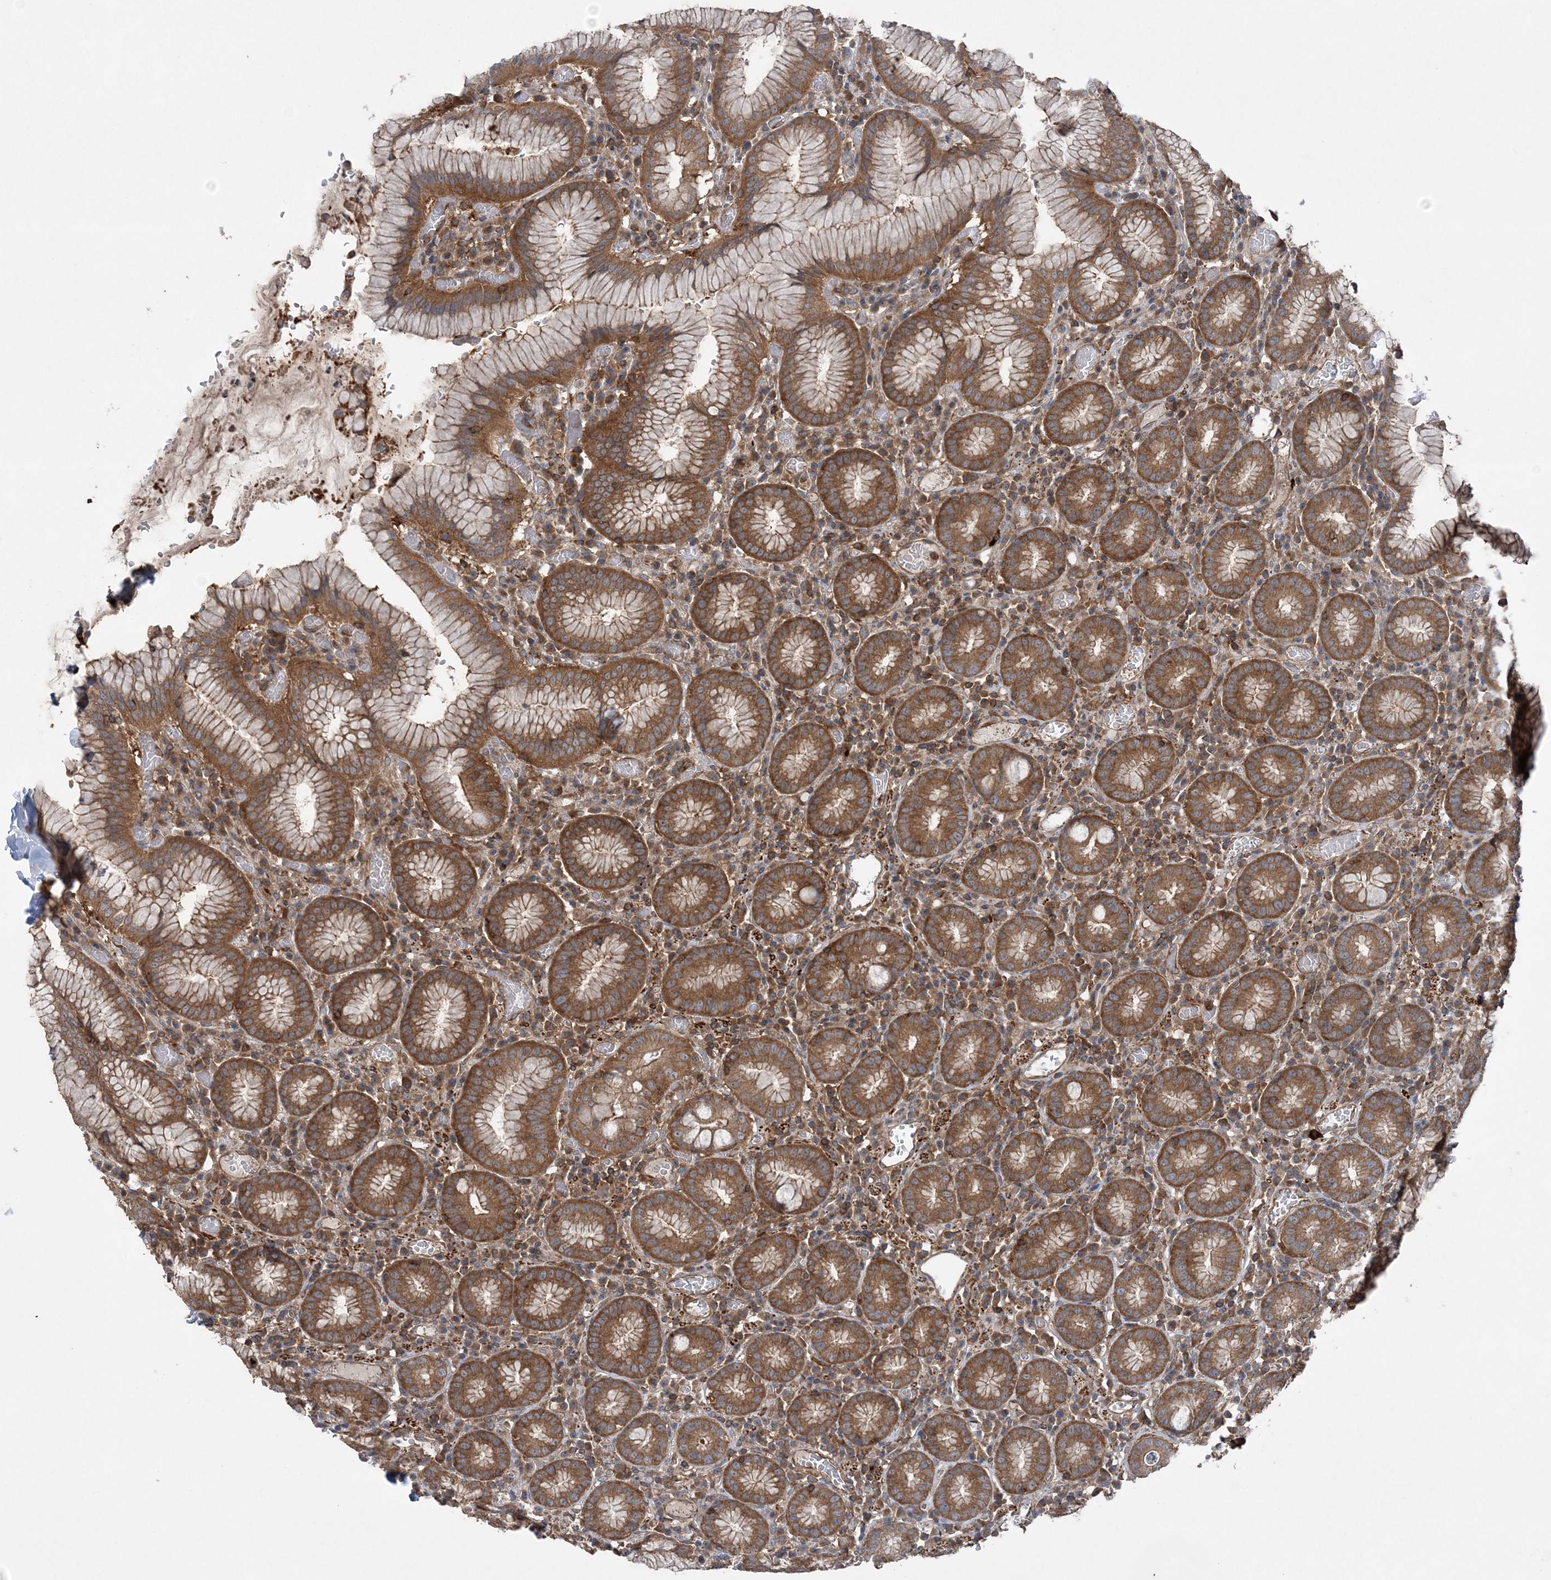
{"staining": {"intensity": "moderate", "quantity": ">75%", "location": "cytoplasmic/membranous"}, "tissue": "stomach", "cell_type": "Glandular cells", "image_type": "normal", "snomed": [{"axis": "morphology", "description": "Normal tissue, NOS"}, {"axis": "topography", "description": "Stomach"}], "caption": "An immunohistochemistry (IHC) histopathology image of benign tissue is shown. Protein staining in brown highlights moderate cytoplasmic/membranous positivity in stomach within glandular cells. Using DAB (3,3'-diaminobenzidine) (brown) and hematoxylin (blue) stains, captured at high magnification using brightfield microscopy.", "gene": "ACAP2", "patient": {"sex": "male", "age": 55}}